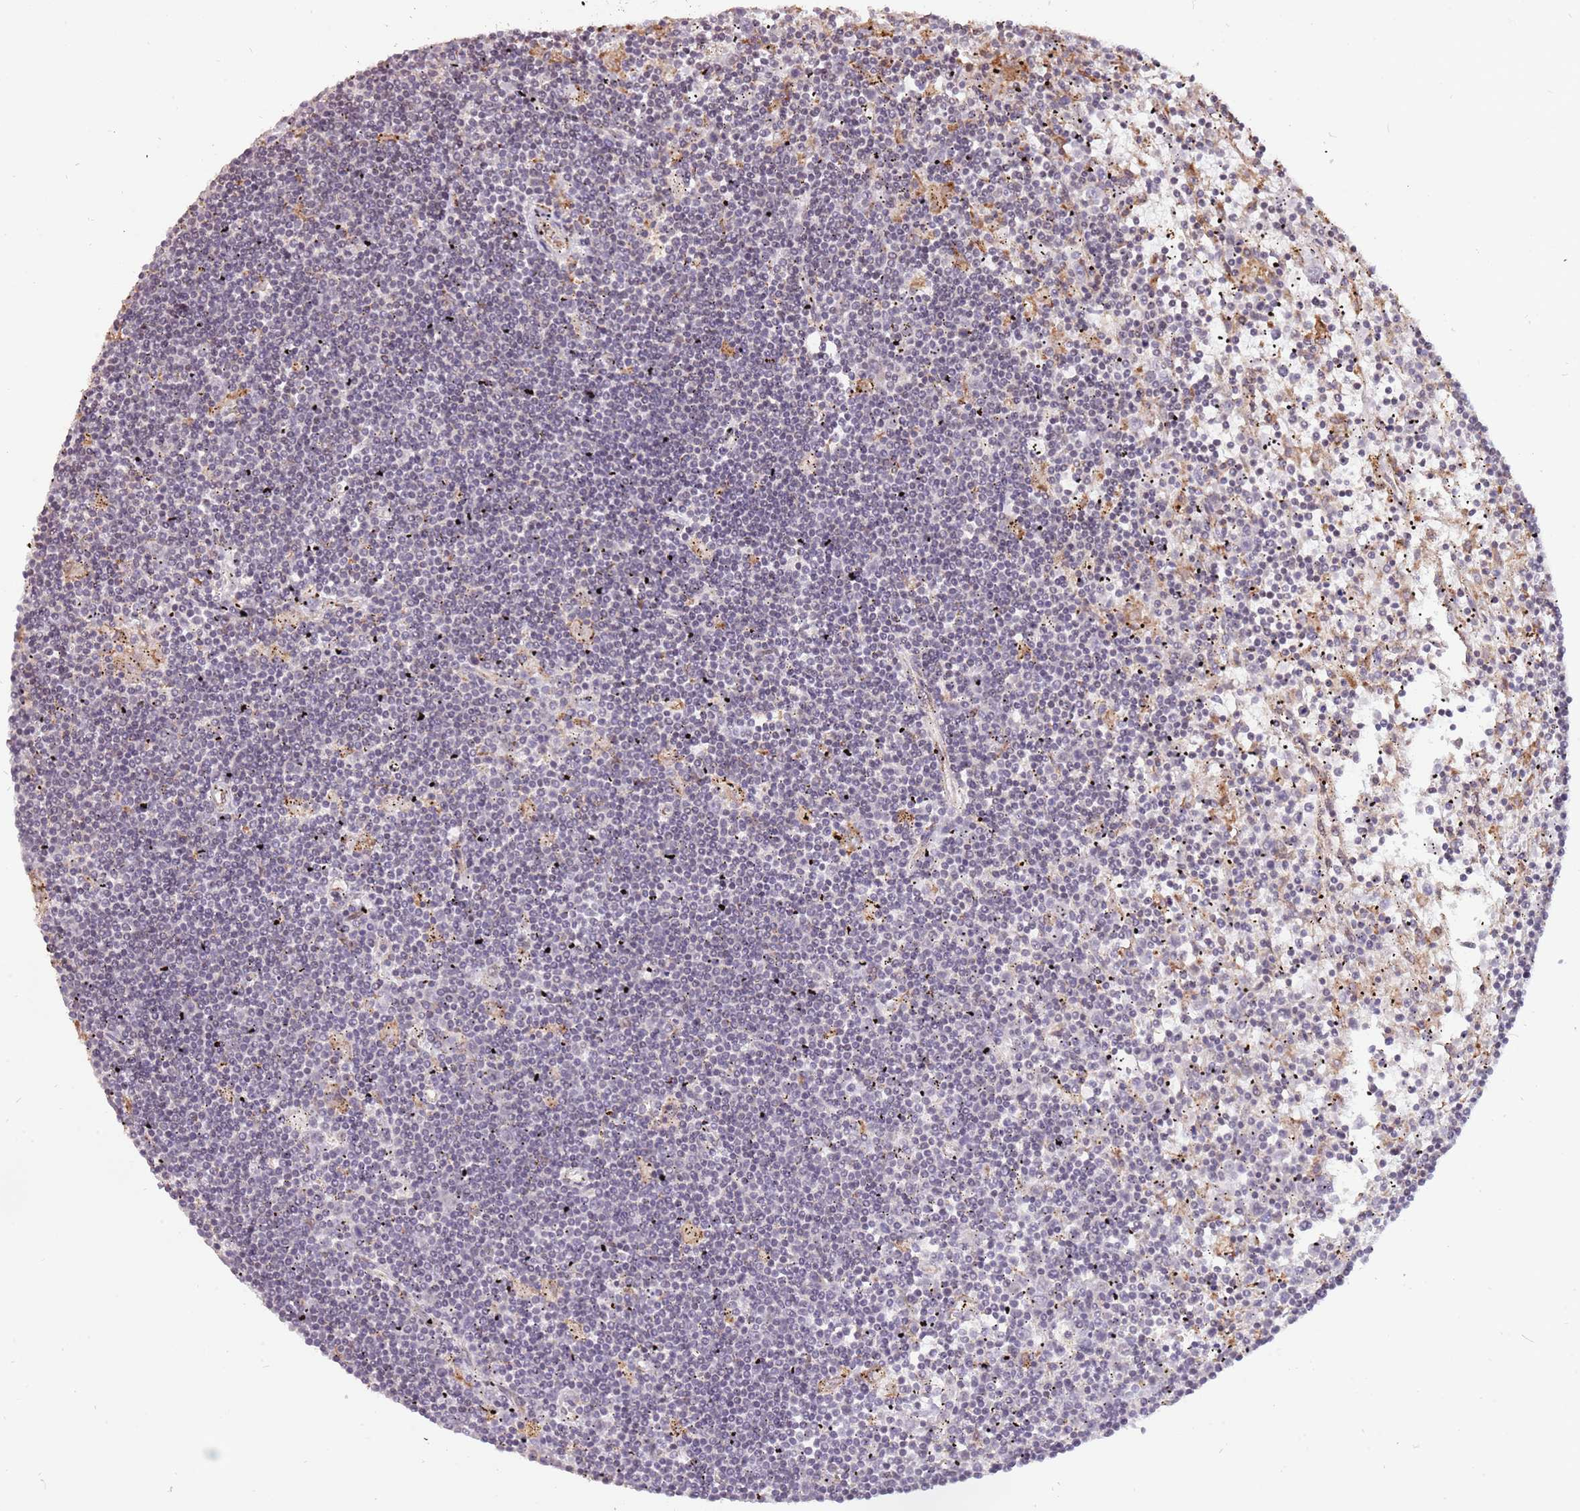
{"staining": {"intensity": "negative", "quantity": "none", "location": "none"}, "tissue": "lymphoma", "cell_type": "Tumor cells", "image_type": "cancer", "snomed": [{"axis": "morphology", "description": "Malignant lymphoma, non-Hodgkin's type, Low grade"}, {"axis": "topography", "description": "Spleen"}], "caption": "Immunohistochemistry (IHC) of human lymphoma displays no positivity in tumor cells.", "gene": "BARD1", "patient": {"sex": "male", "age": 76}}